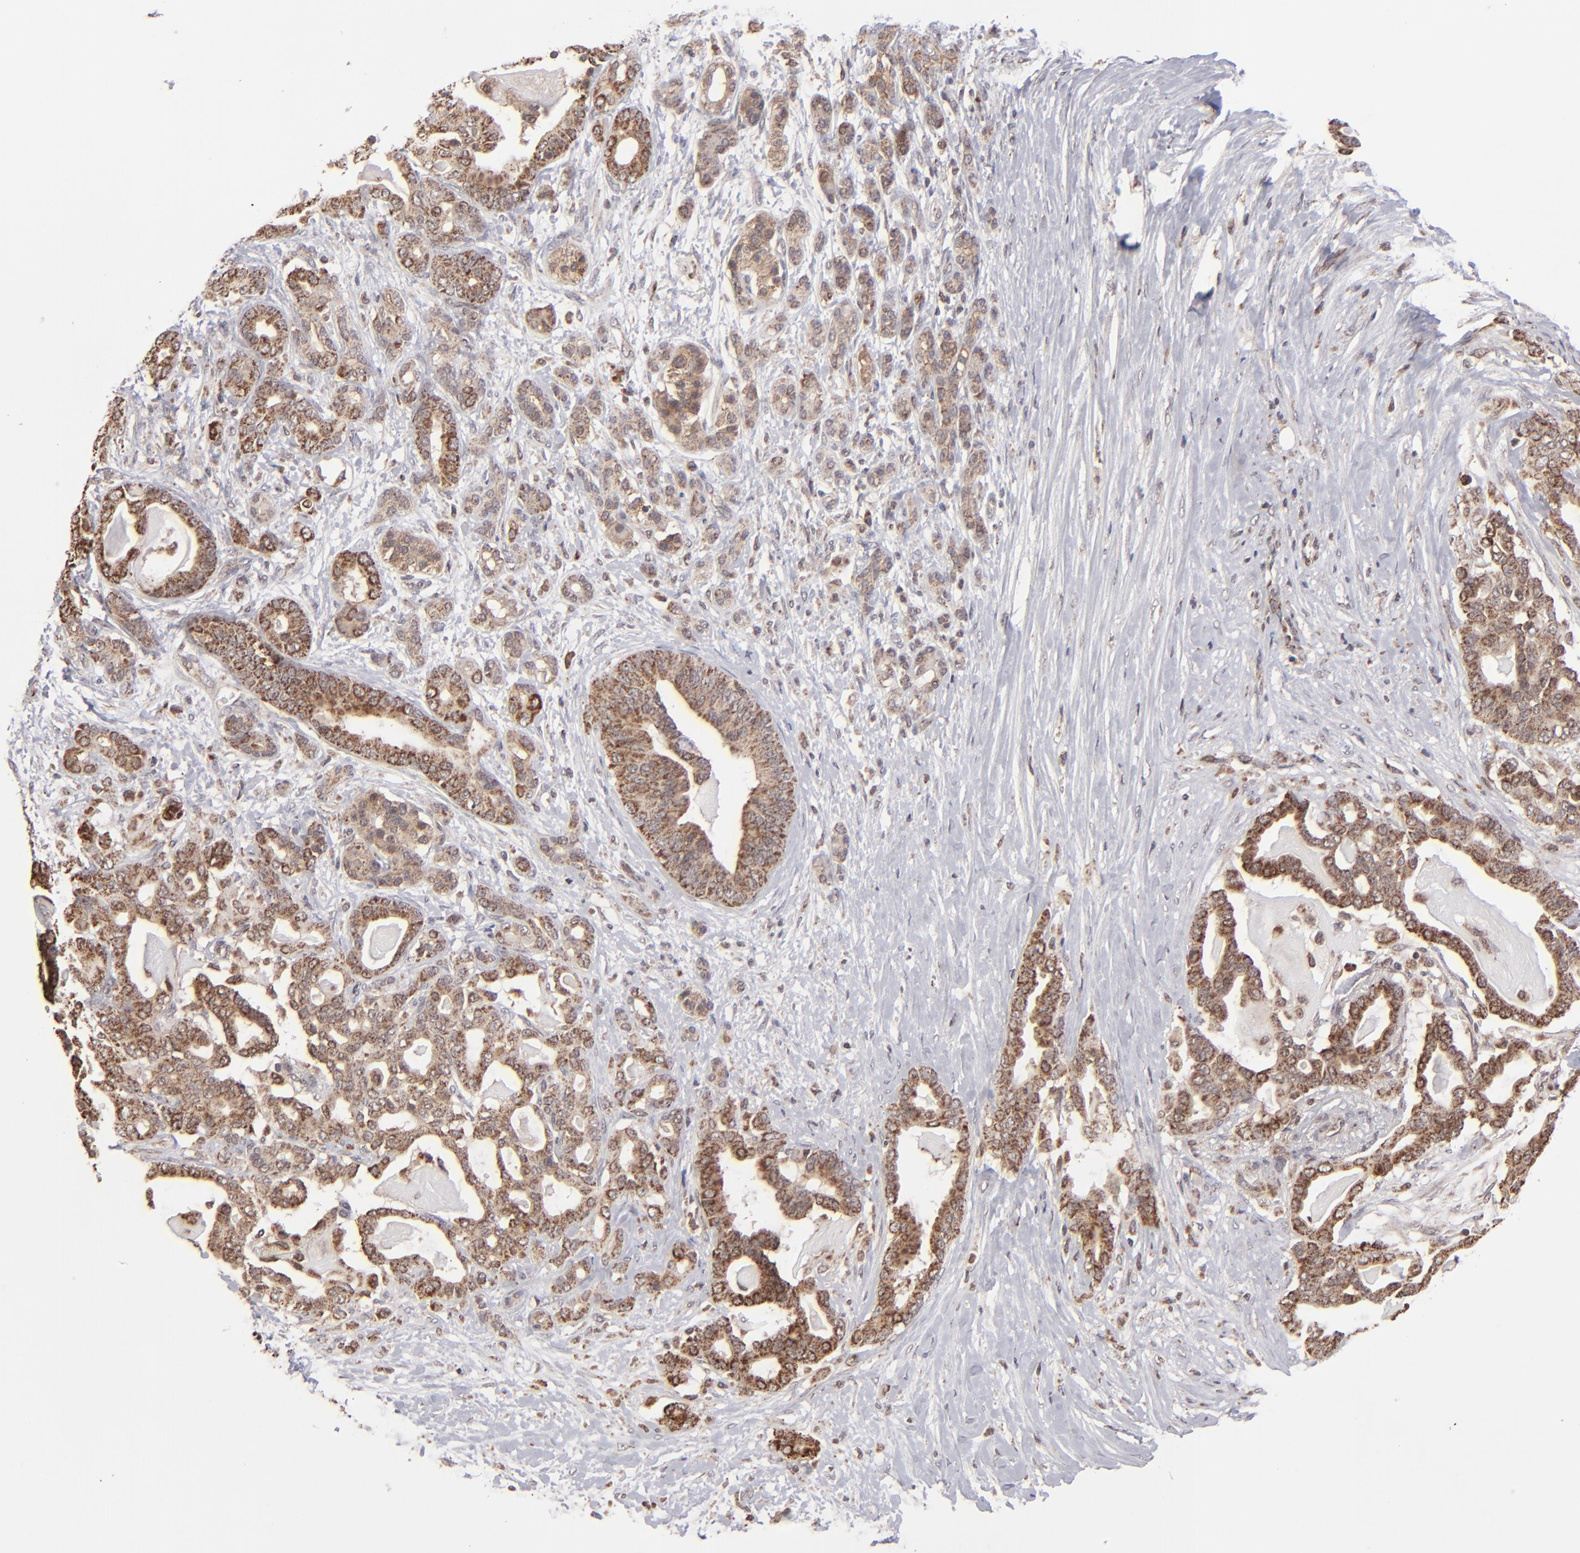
{"staining": {"intensity": "moderate", "quantity": ">75%", "location": "cytoplasmic/membranous"}, "tissue": "pancreatic cancer", "cell_type": "Tumor cells", "image_type": "cancer", "snomed": [{"axis": "morphology", "description": "Adenocarcinoma, NOS"}, {"axis": "topography", "description": "Pancreas"}], "caption": "Immunohistochemistry (IHC) photomicrograph of human pancreatic cancer (adenocarcinoma) stained for a protein (brown), which demonstrates medium levels of moderate cytoplasmic/membranous staining in about >75% of tumor cells.", "gene": "SLC15A1", "patient": {"sex": "male", "age": 63}}